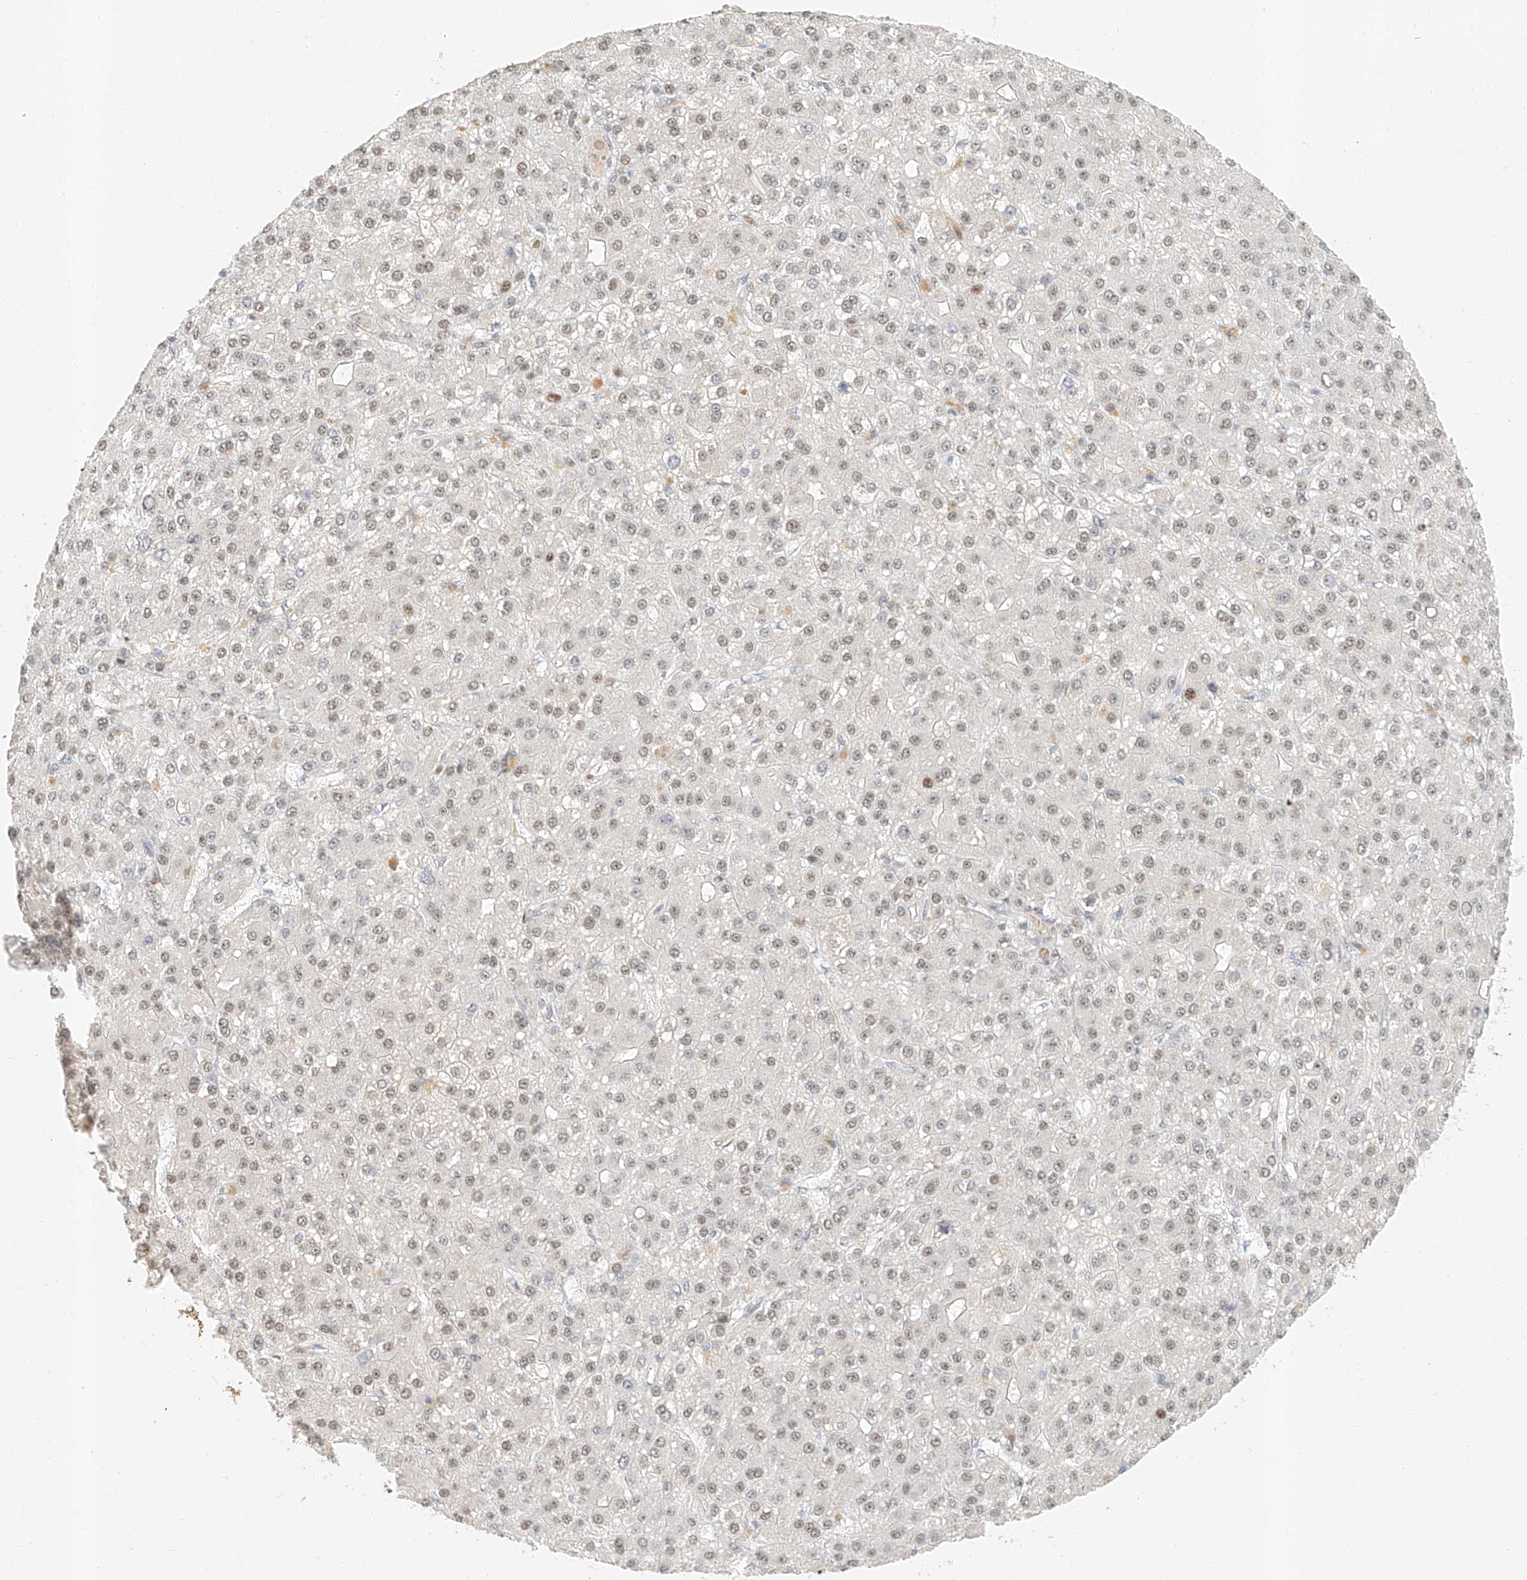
{"staining": {"intensity": "weak", "quantity": ">75%", "location": "nuclear"}, "tissue": "liver cancer", "cell_type": "Tumor cells", "image_type": "cancer", "snomed": [{"axis": "morphology", "description": "Carcinoma, Hepatocellular, NOS"}, {"axis": "topography", "description": "Liver"}], "caption": "About >75% of tumor cells in human liver hepatocellular carcinoma demonstrate weak nuclear protein expression as visualized by brown immunohistochemical staining.", "gene": "CXorf58", "patient": {"sex": "male", "age": 67}}